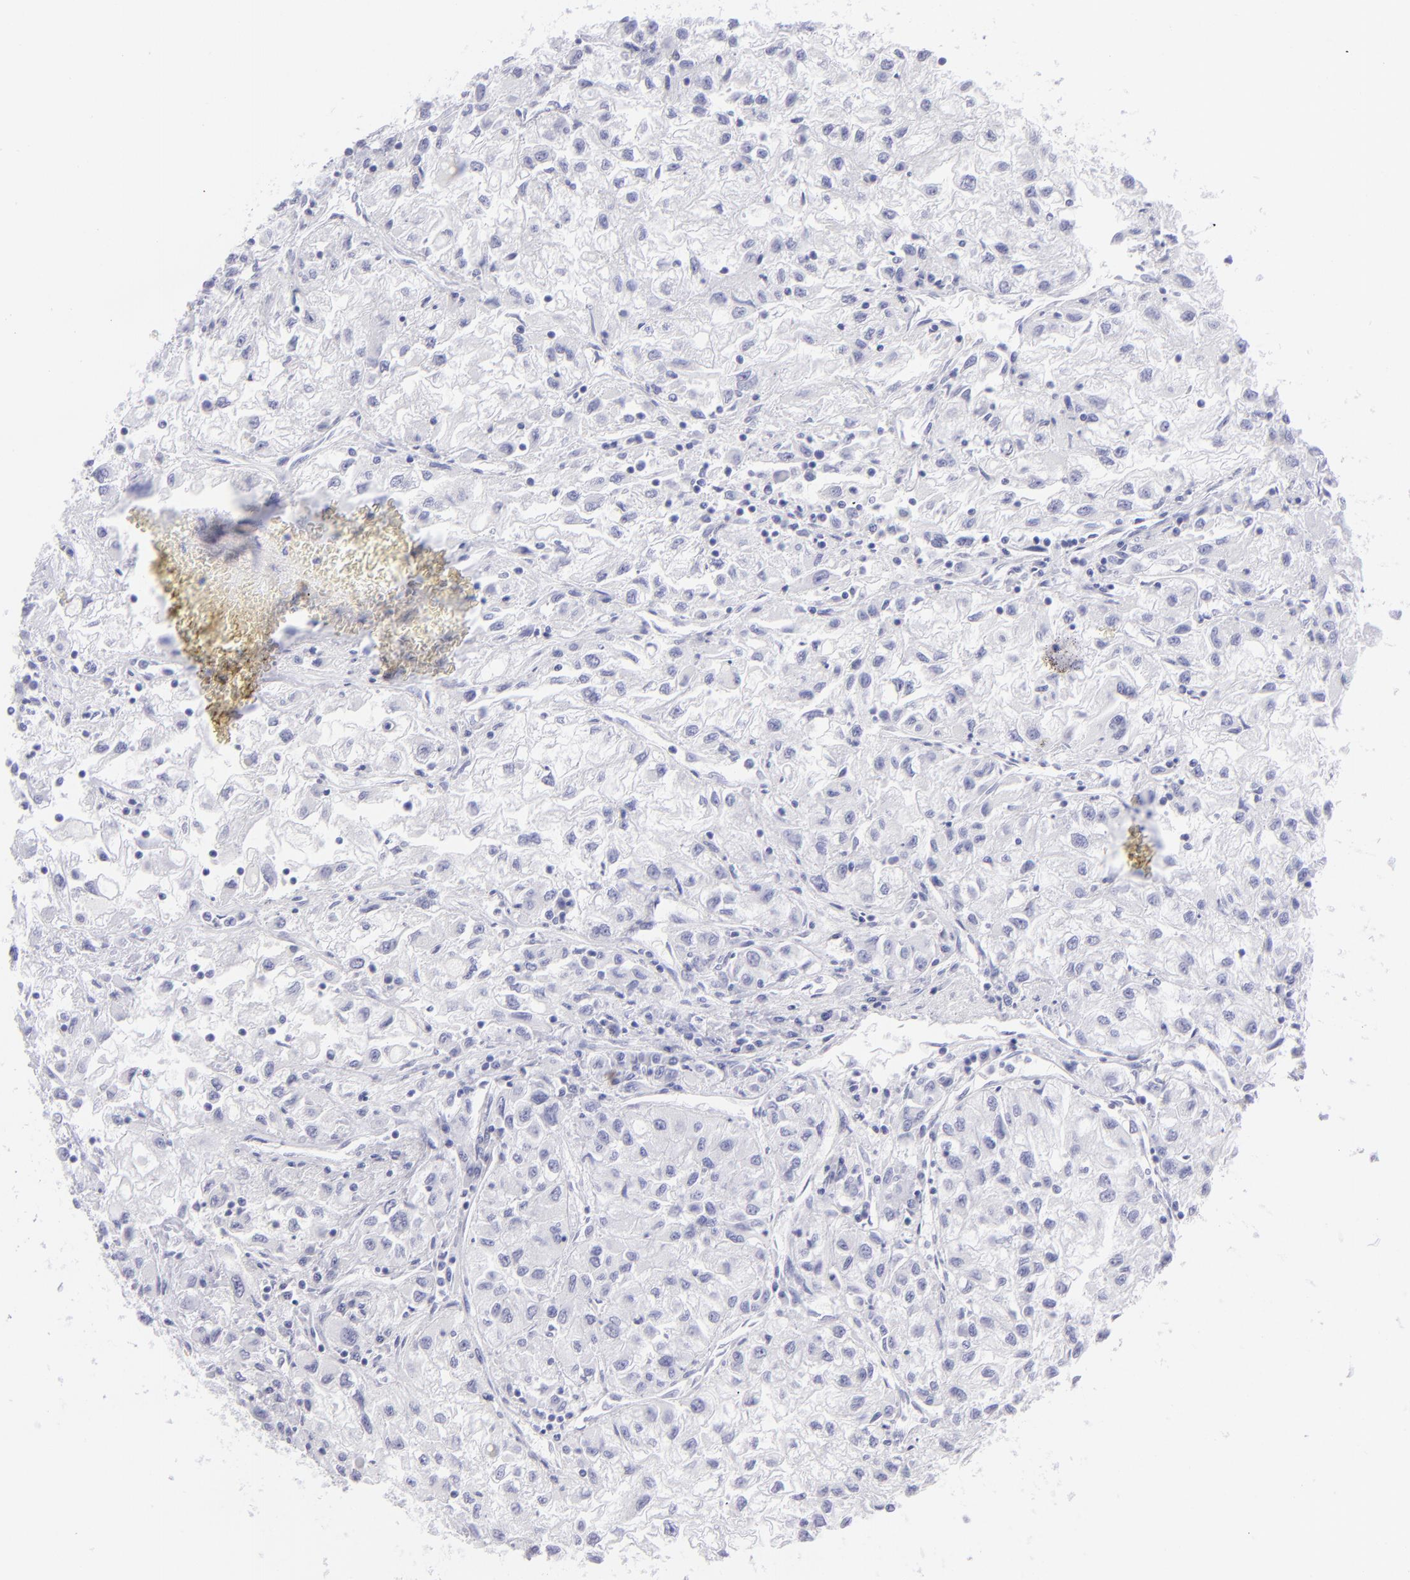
{"staining": {"intensity": "negative", "quantity": "none", "location": "none"}, "tissue": "renal cancer", "cell_type": "Tumor cells", "image_type": "cancer", "snomed": [{"axis": "morphology", "description": "Adenocarcinoma, NOS"}, {"axis": "topography", "description": "Kidney"}], "caption": "Immunohistochemistry histopathology image of human renal adenocarcinoma stained for a protein (brown), which shows no staining in tumor cells.", "gene": "SLC1A3", "patient": {"sex": "male", "age": 59}}